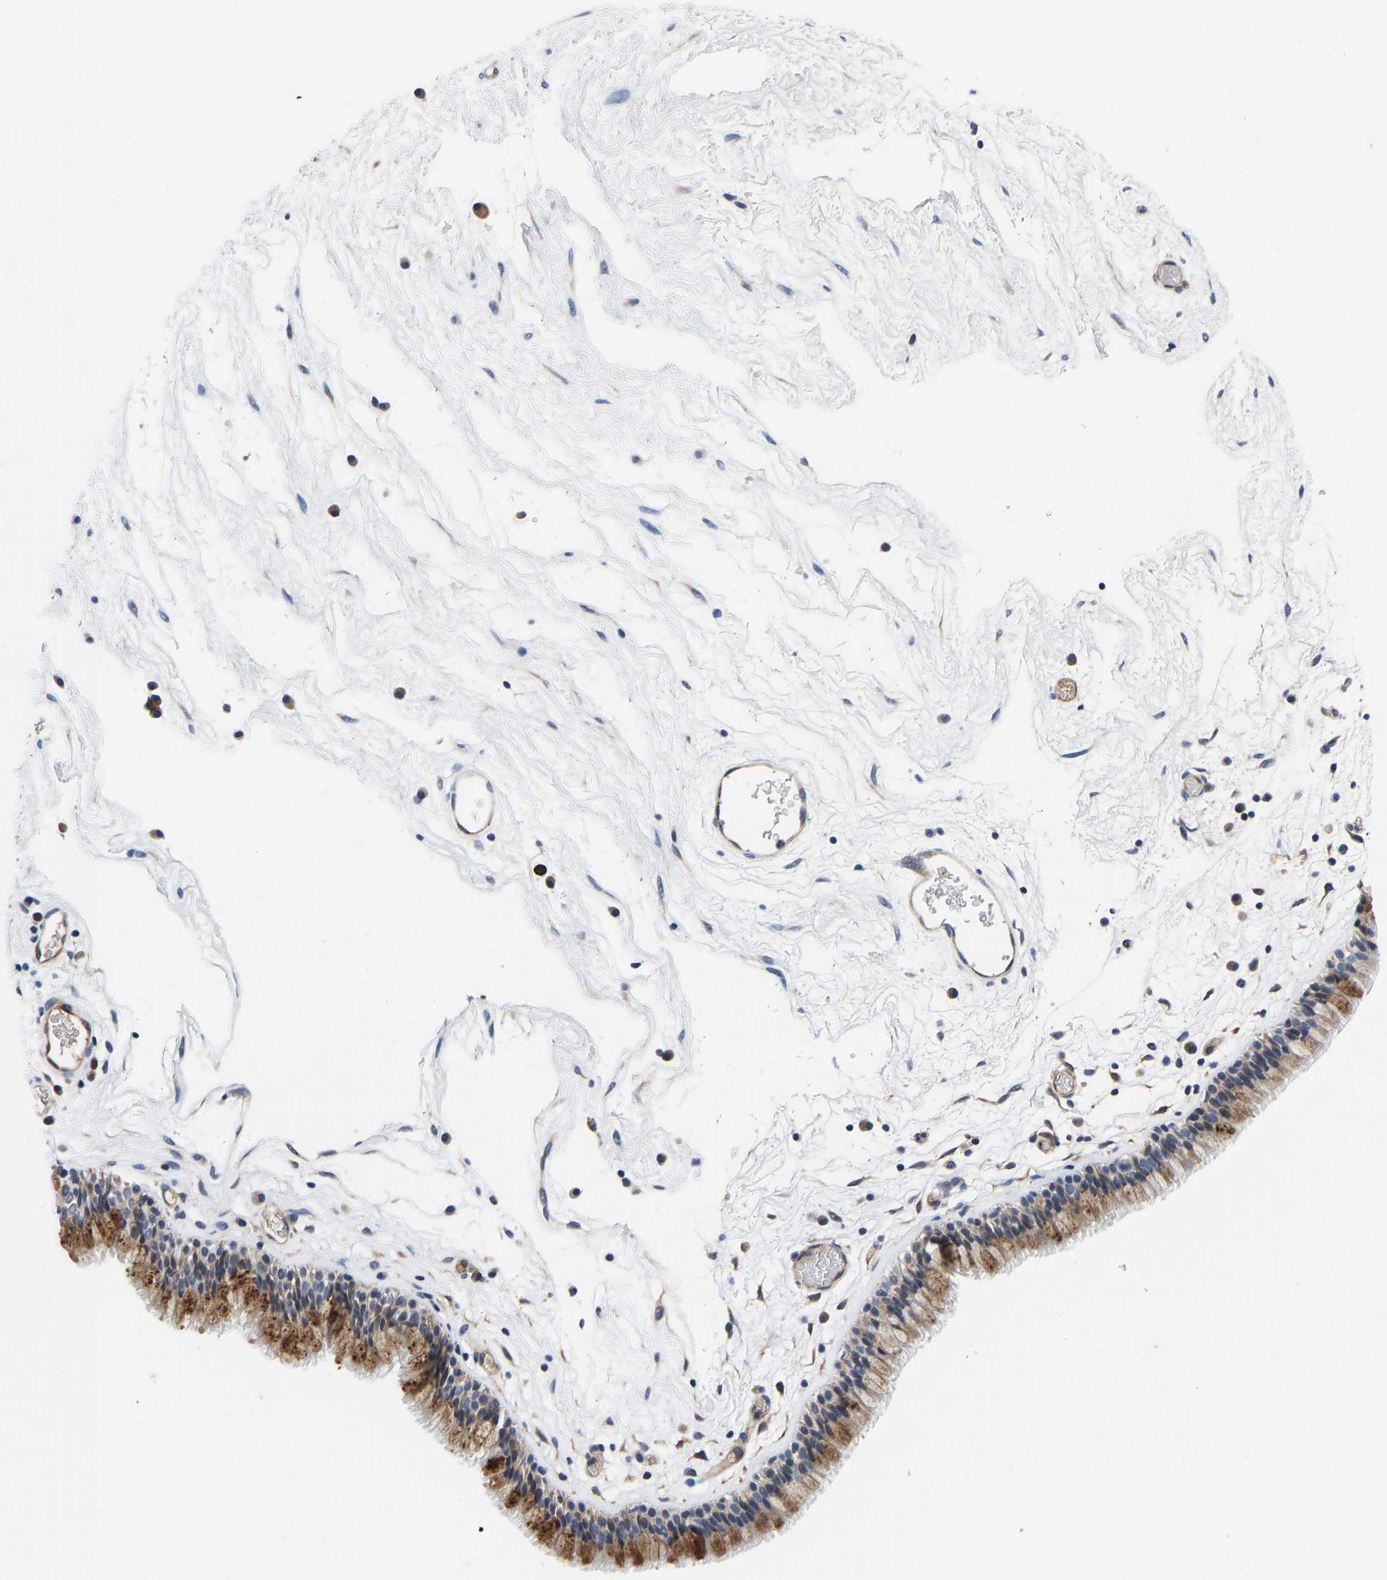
{"staining": {"intensity": "moderate", "quantity": "25%-75%", "location": "cytoplasmic/membranous"}, "tissue": "nasopharynx", "cell_type": "Respiratory epithelial cells", "image_type": "normal", "snomed": [{"axis": "morphology", "description": "Normal tissue, NOS"}, {"axis": "morphology", "description": "Inflammation, NOS"}, {"axis": "topography", "description": "Nasopharynx"}], "caption": "DAB immunohistochemical staining of normal human nasopharynx displays moderate cytoplasmic/membranous protein staining in approximately 25%-75% of respiratory epithelial cells.", "gene": "FRRS1", "patient": {"sex": "male", "age": 48}}